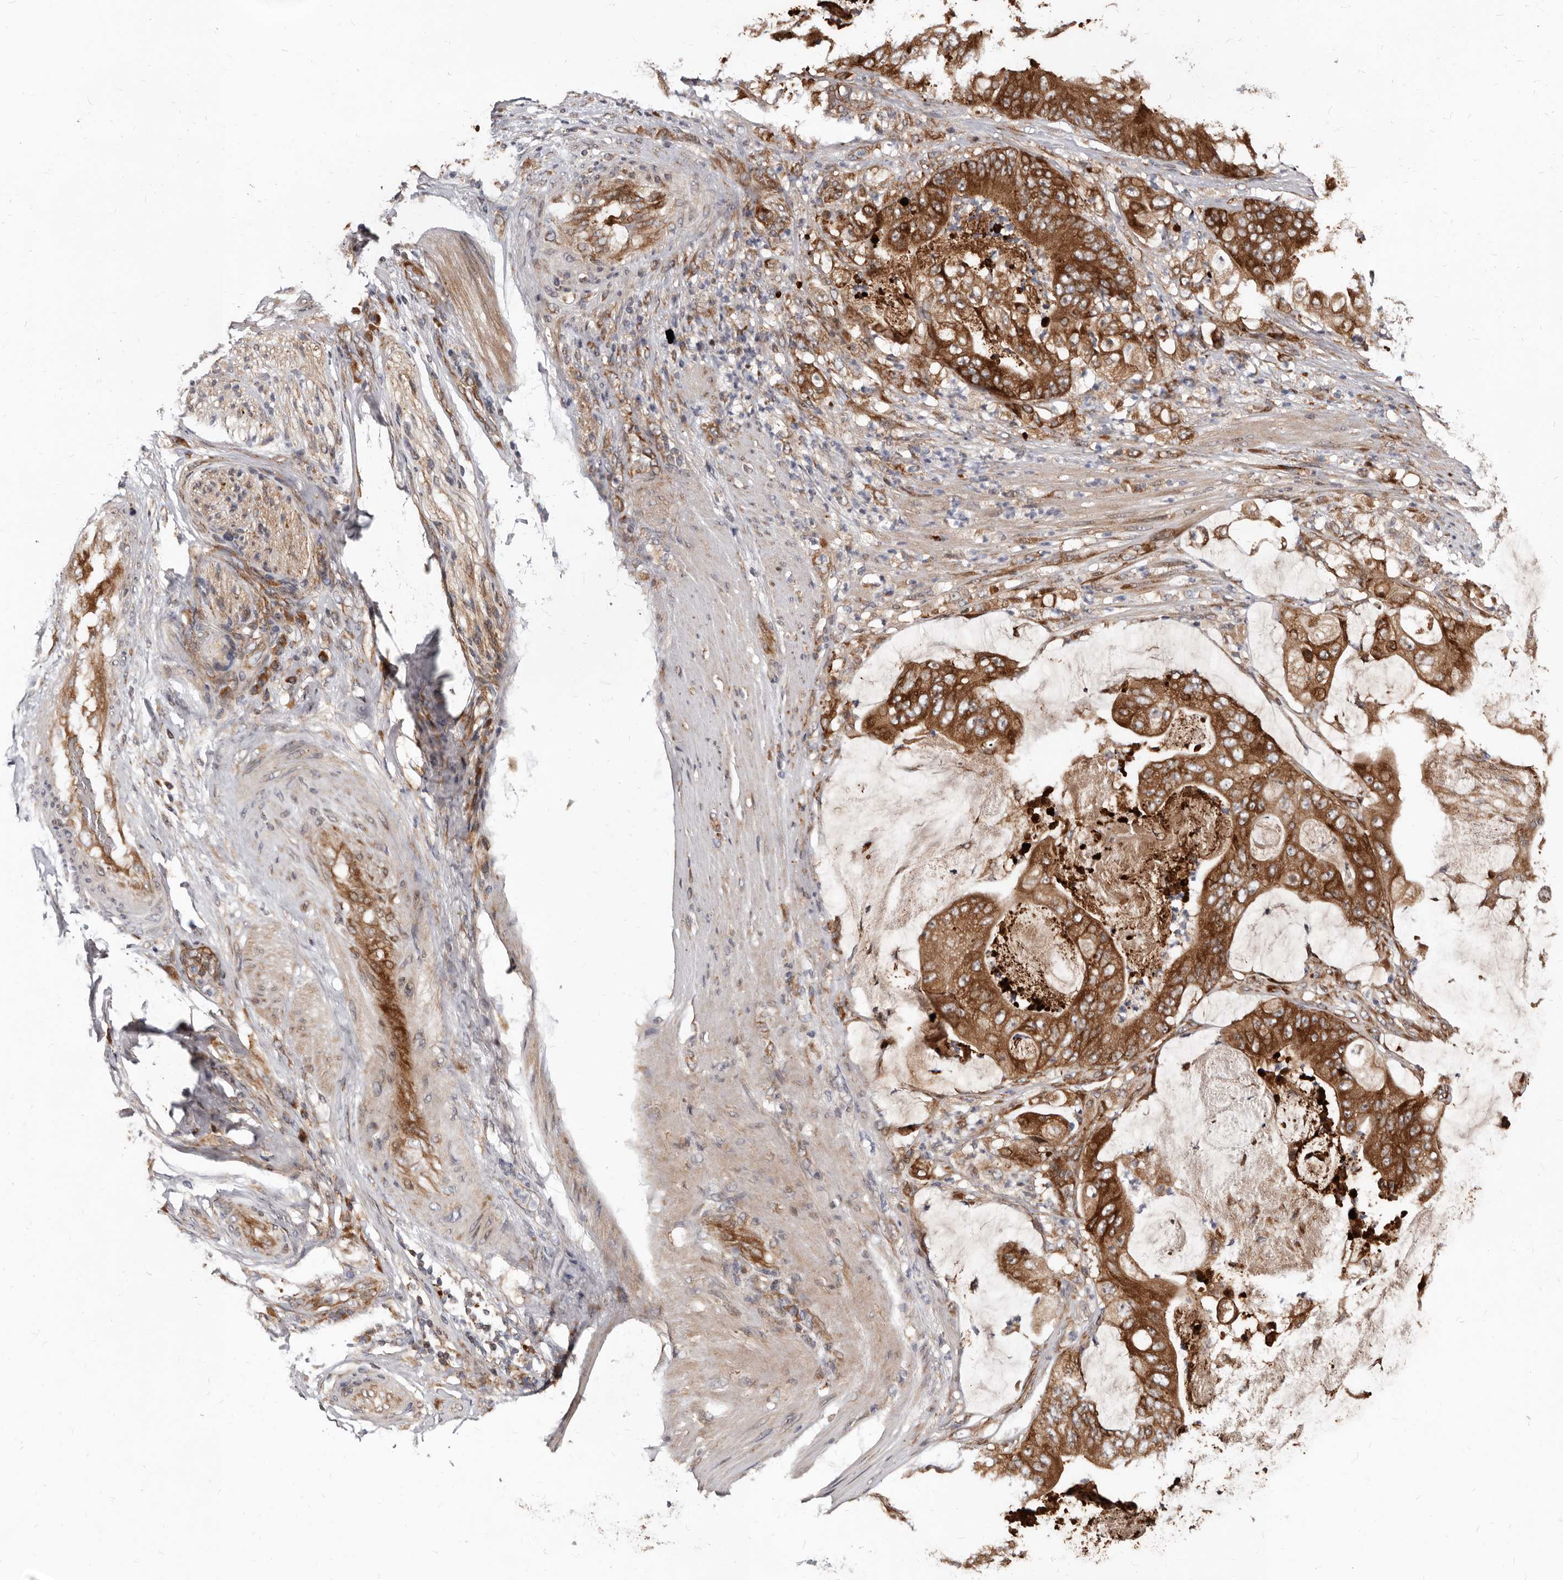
{"staining": {"intensity": "moderate", "quantity": ">75%", "location": "cytoplasmic/membranous"}, "tissue": "stomach cancer", "cell_type": "Tumor cells", "image_type": "cancer", "snomed": [{"axis": "morphology", "description": "Adenocarcinoma, NOS"}, {"axis": "topography", "description": "Stomach"}], "caption": "Immunohistochemistry (IHC) of human stomach adenocarcinoma exhibits medium levels of moderate cytoplasmic/membranous staining in about >75% of tumor cells. (DAB = brown stain, brightfield microscopy at high magnification).", "gene": "WEE2", "patient": {"sex": "female", "age": 73}}